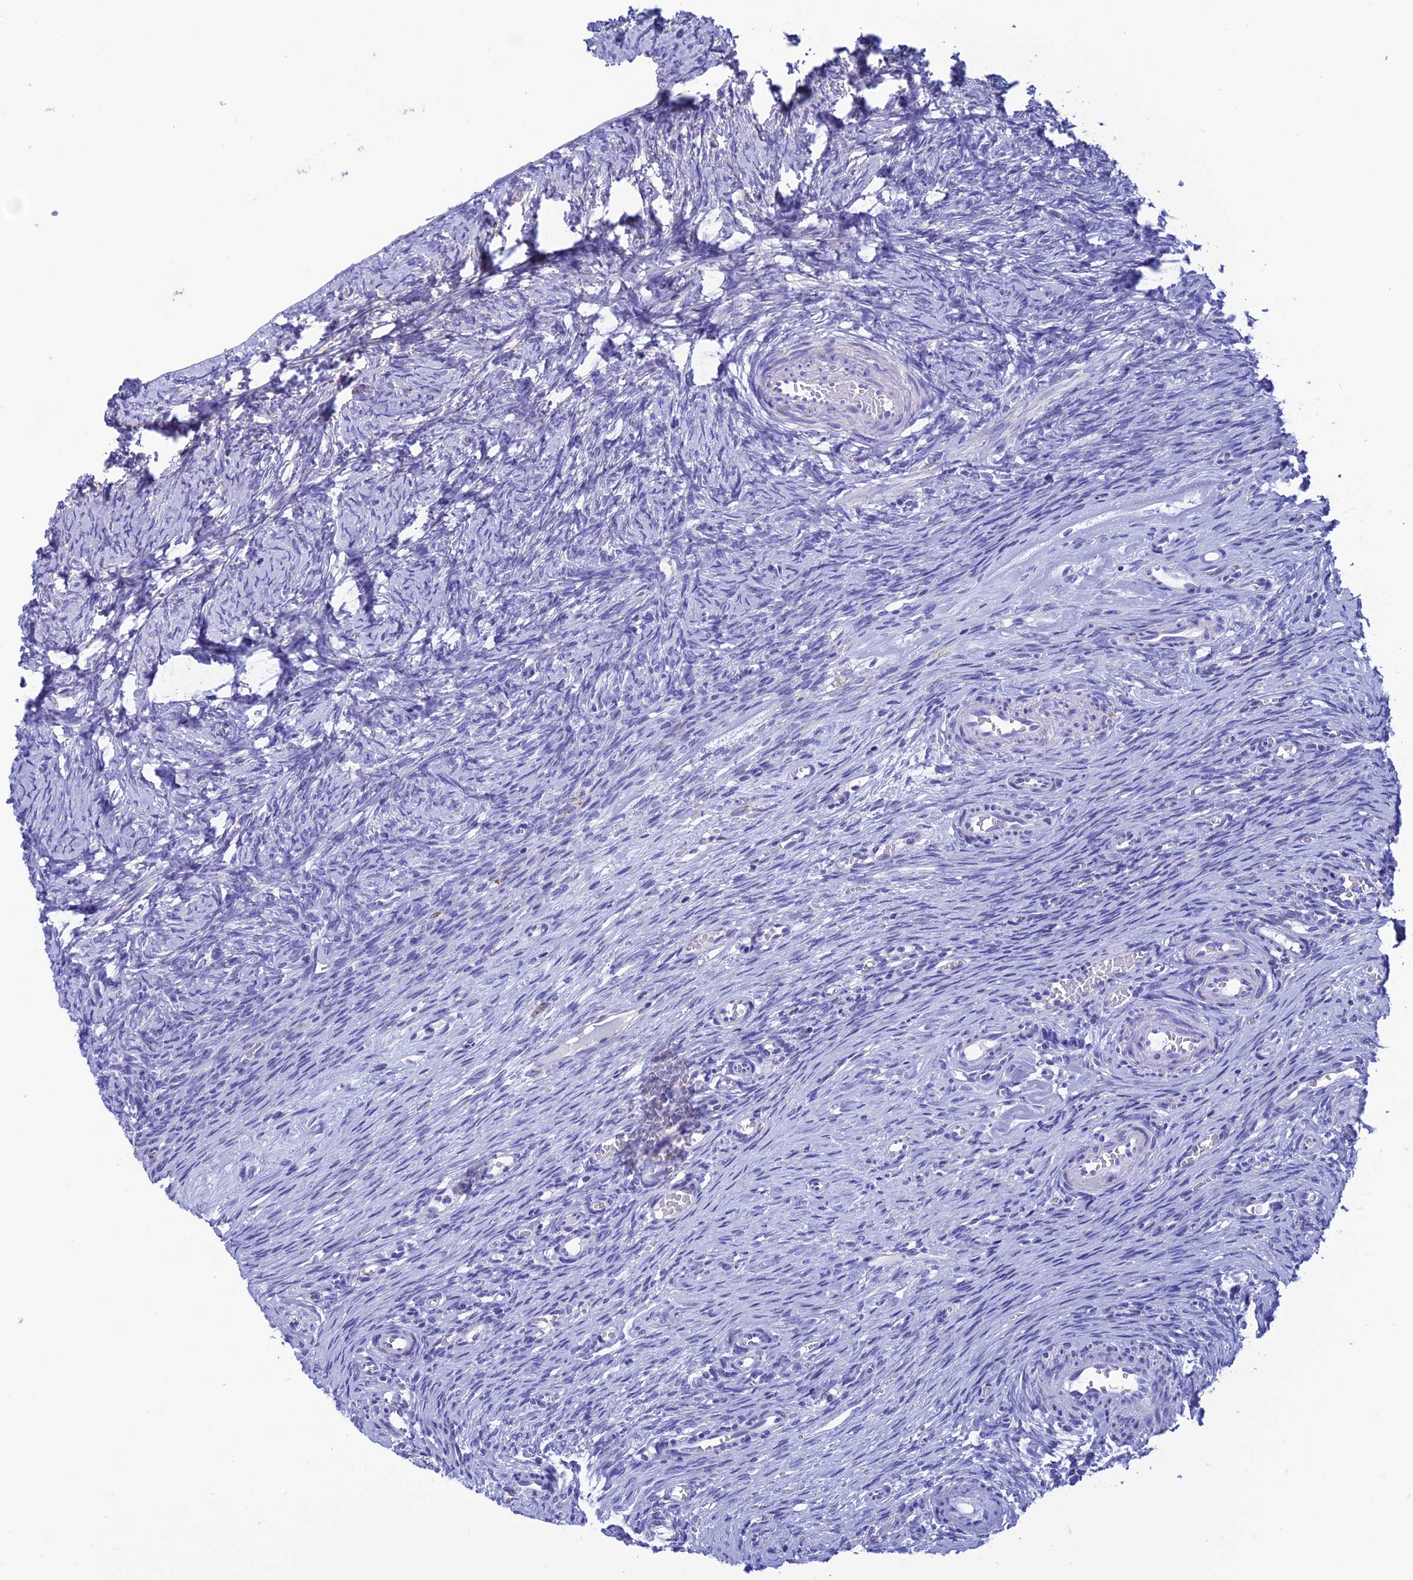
{"staining": {"intensity": "negative", "quantity": "none", "location": "none"}, "tissue": "ovary", "cell_type": "Follicle cells", "image_type": "normal", "snomed": [{"axis": "morphology", "description": "Adenocarcinoma, NOS"}, {"axis": "topography", "description": "Endometrium"}], "caption": "Immunohistochemical staining of normal human ovary reveals no significant expression in follicle cells. (IHC, brightfield microscopy, high magnification).", "gene": "NXPE4", "patient": {"sex": "female", "age": 32}}